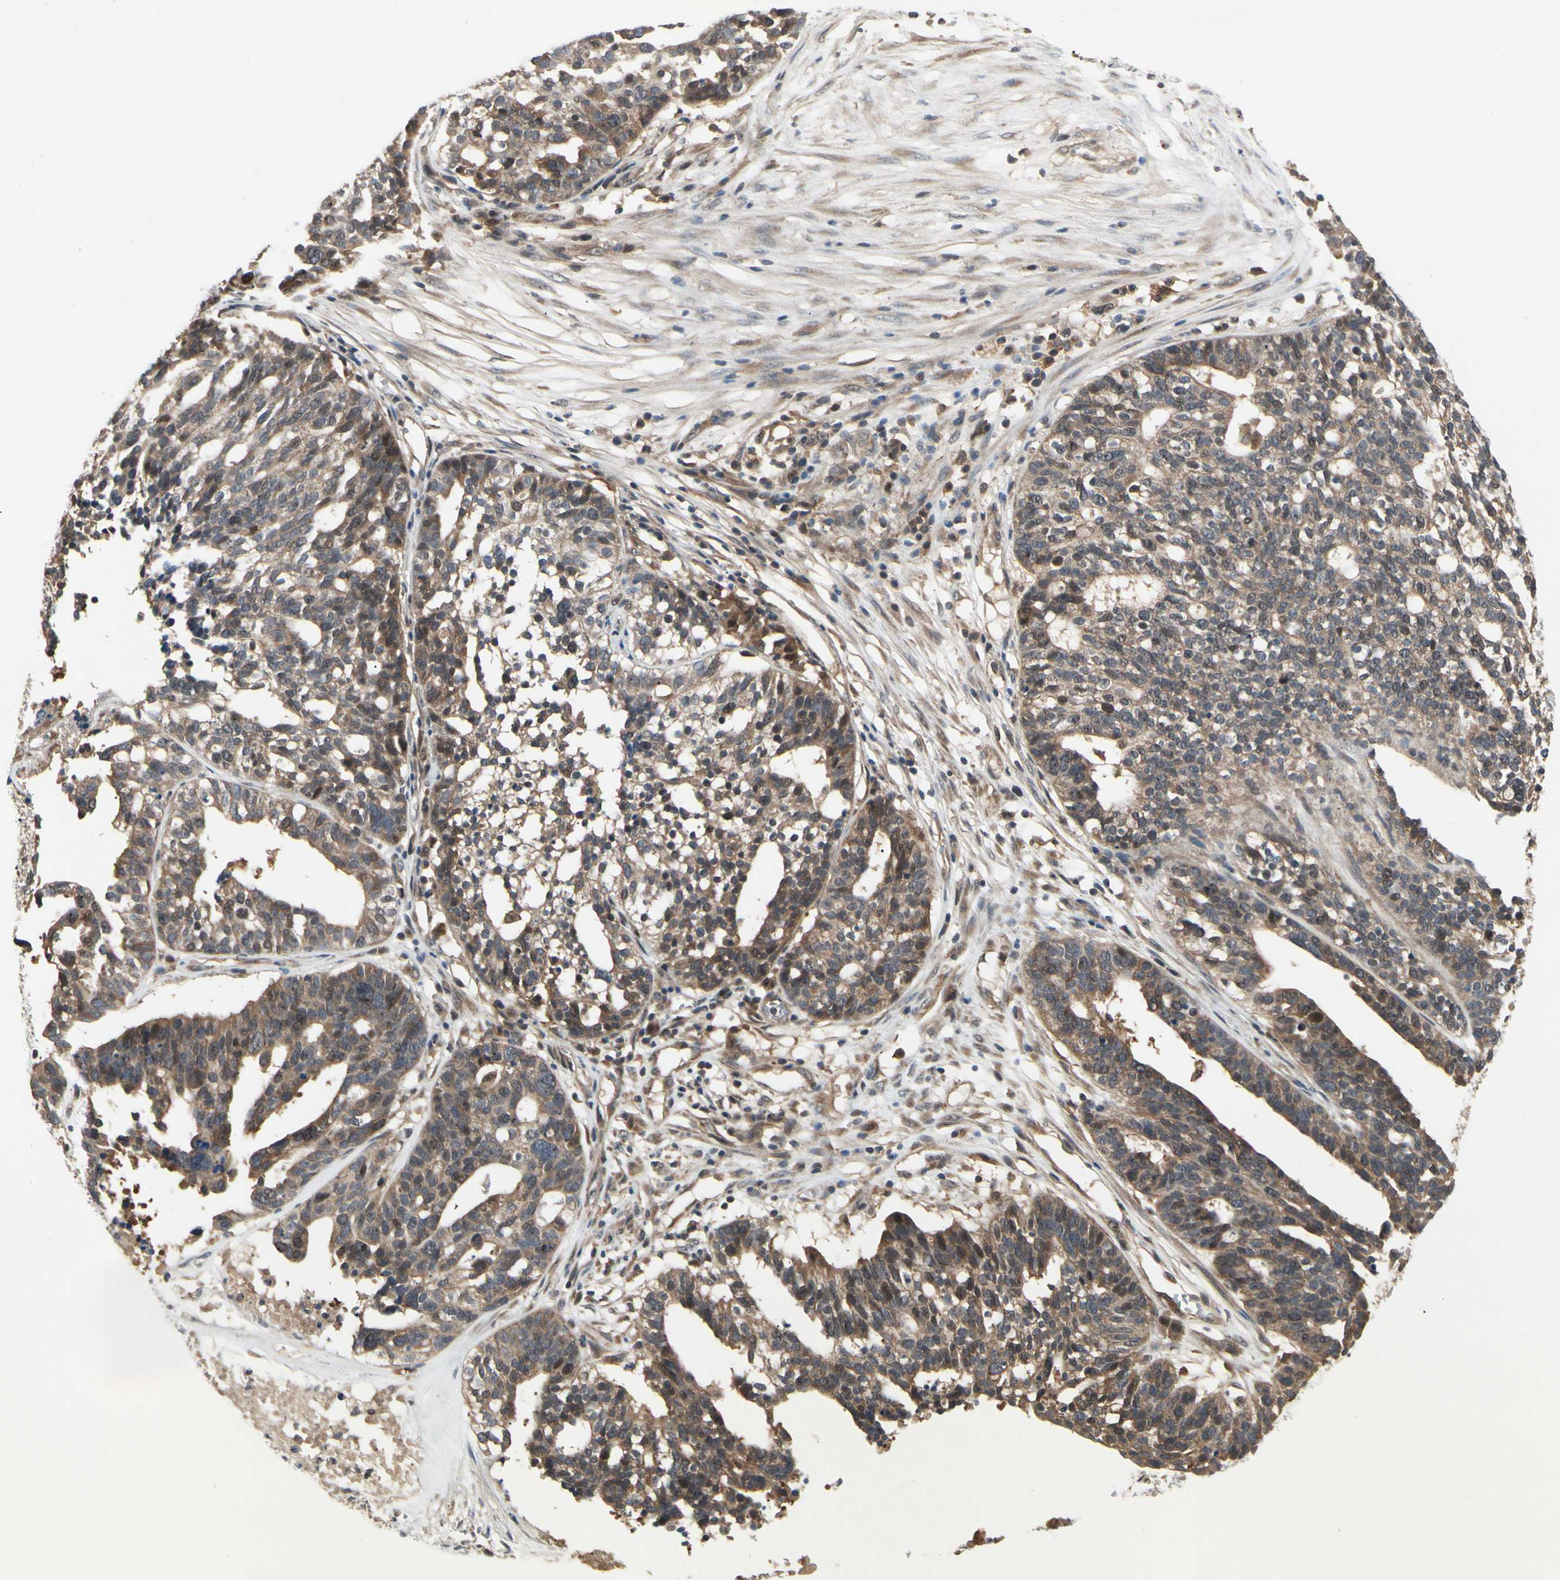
{"staining": {"intensity": "moderate", "quantity": ">75%", "location": "cytoplasmic/membranous,nuclear"}, "tissue": "ovarian cancer", "cell_type": "Tumor cells", "image_type": "cancer", "snomed": [{"axis": "morphology", "description": "Cystadenocarcinoma, serous, NOS"}, {"axis": "topography", "description": "Ovary"}], "caption": "Moderate cytoplasmic/membranous and nuclear positivity for a protein is appreciated in approximately >75% of tumor cells of serous cystadenocarcinoma (ovarian) using immunohistochemistry.", "gene": "RNF14", "patient": {"sex": "female", "age": 59}}